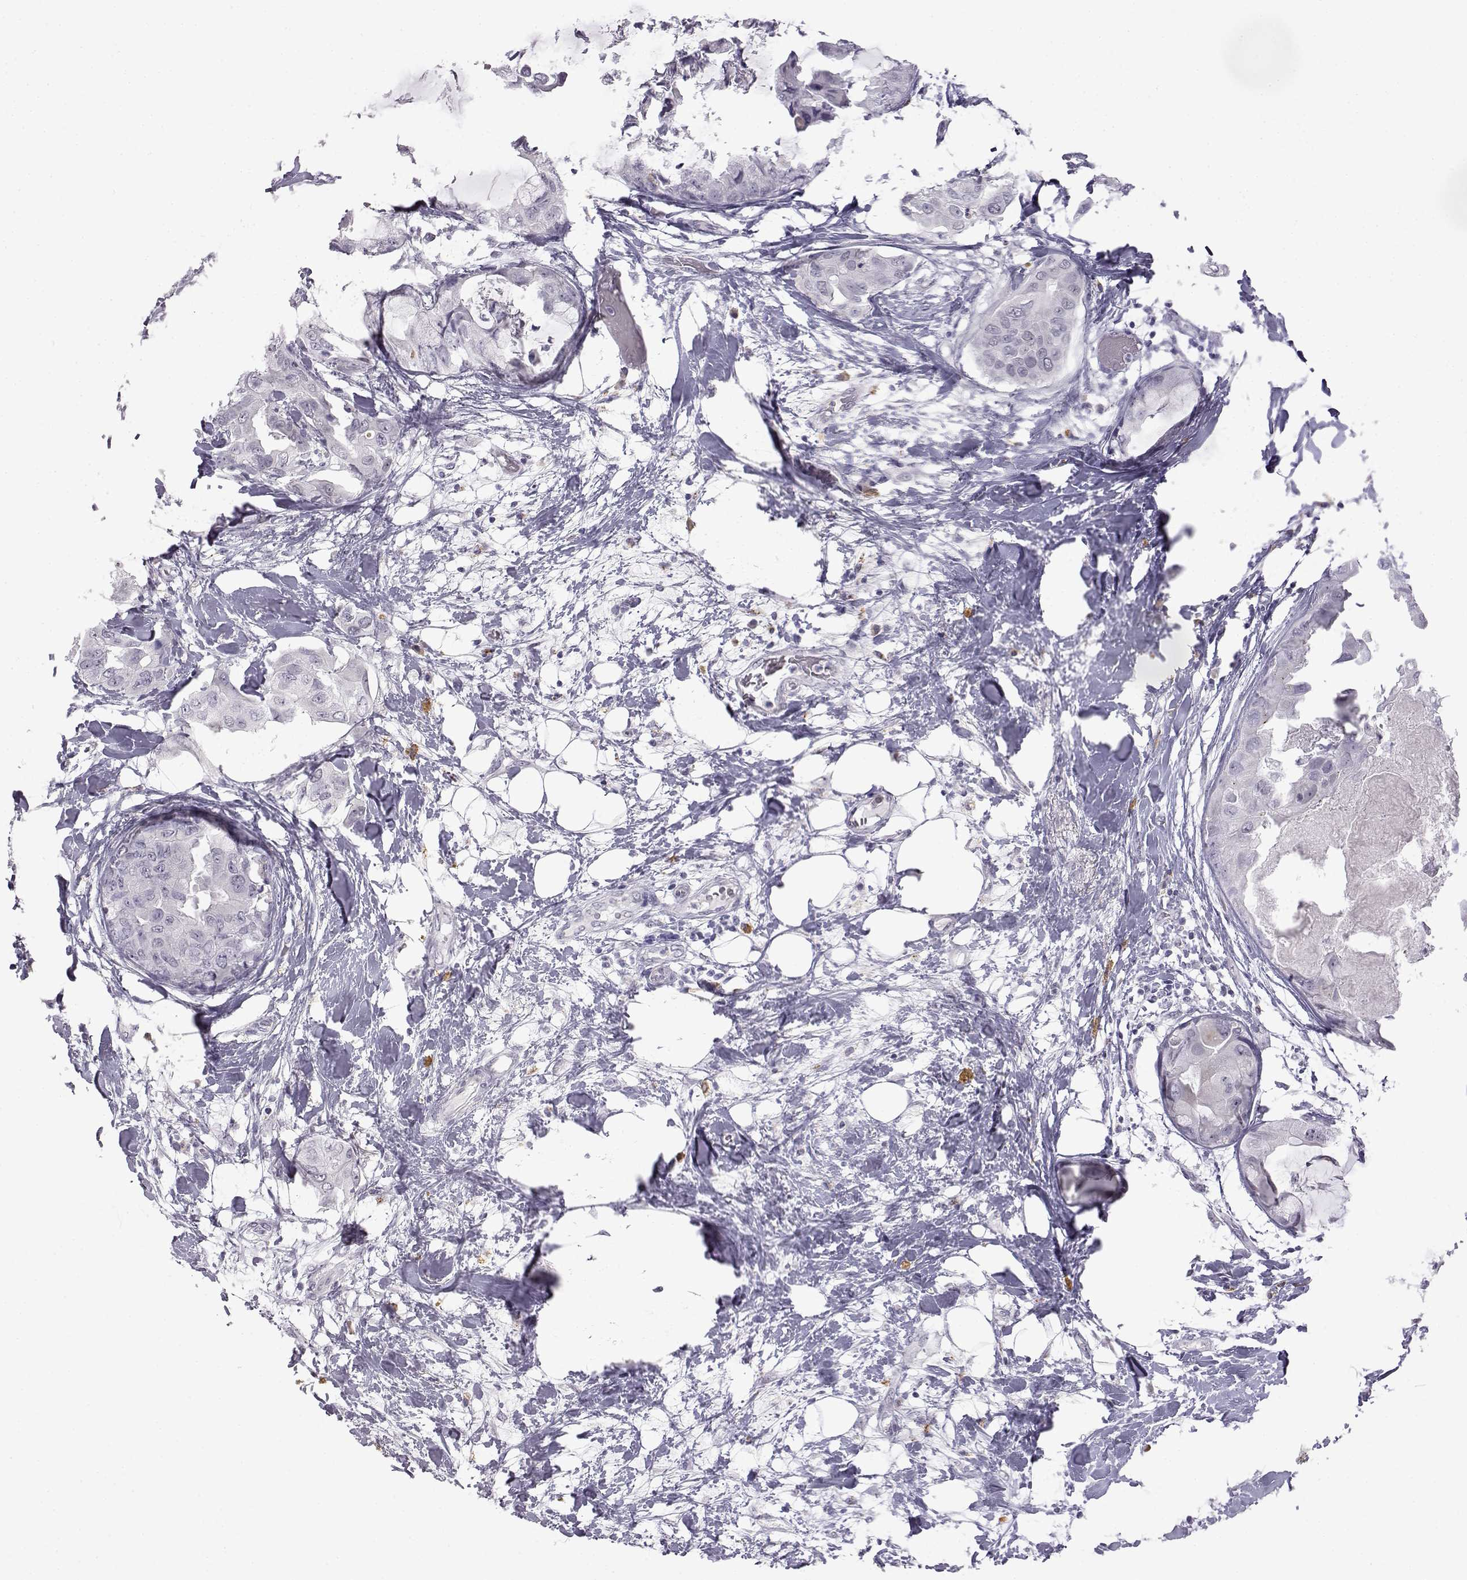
{"staining": {"intensity": "negative", "quantity": "none", "location": "none"}, "tissue": "breast cancer", "cell_type": "Tumor cells", "image_type": "cancer", "snomed": [{"axis": "morphology", "description": "Normal tissue, NOS"}, {"axis": "morphology", "description": "Duct carcinoma"}, {"axis": "topography", "description": "Breast"}], "caption": "Tumor cells are negative for brown protein staining in breast cancer.", "gene": "VGF", "patient": {"sex": "female", "age": 40}}